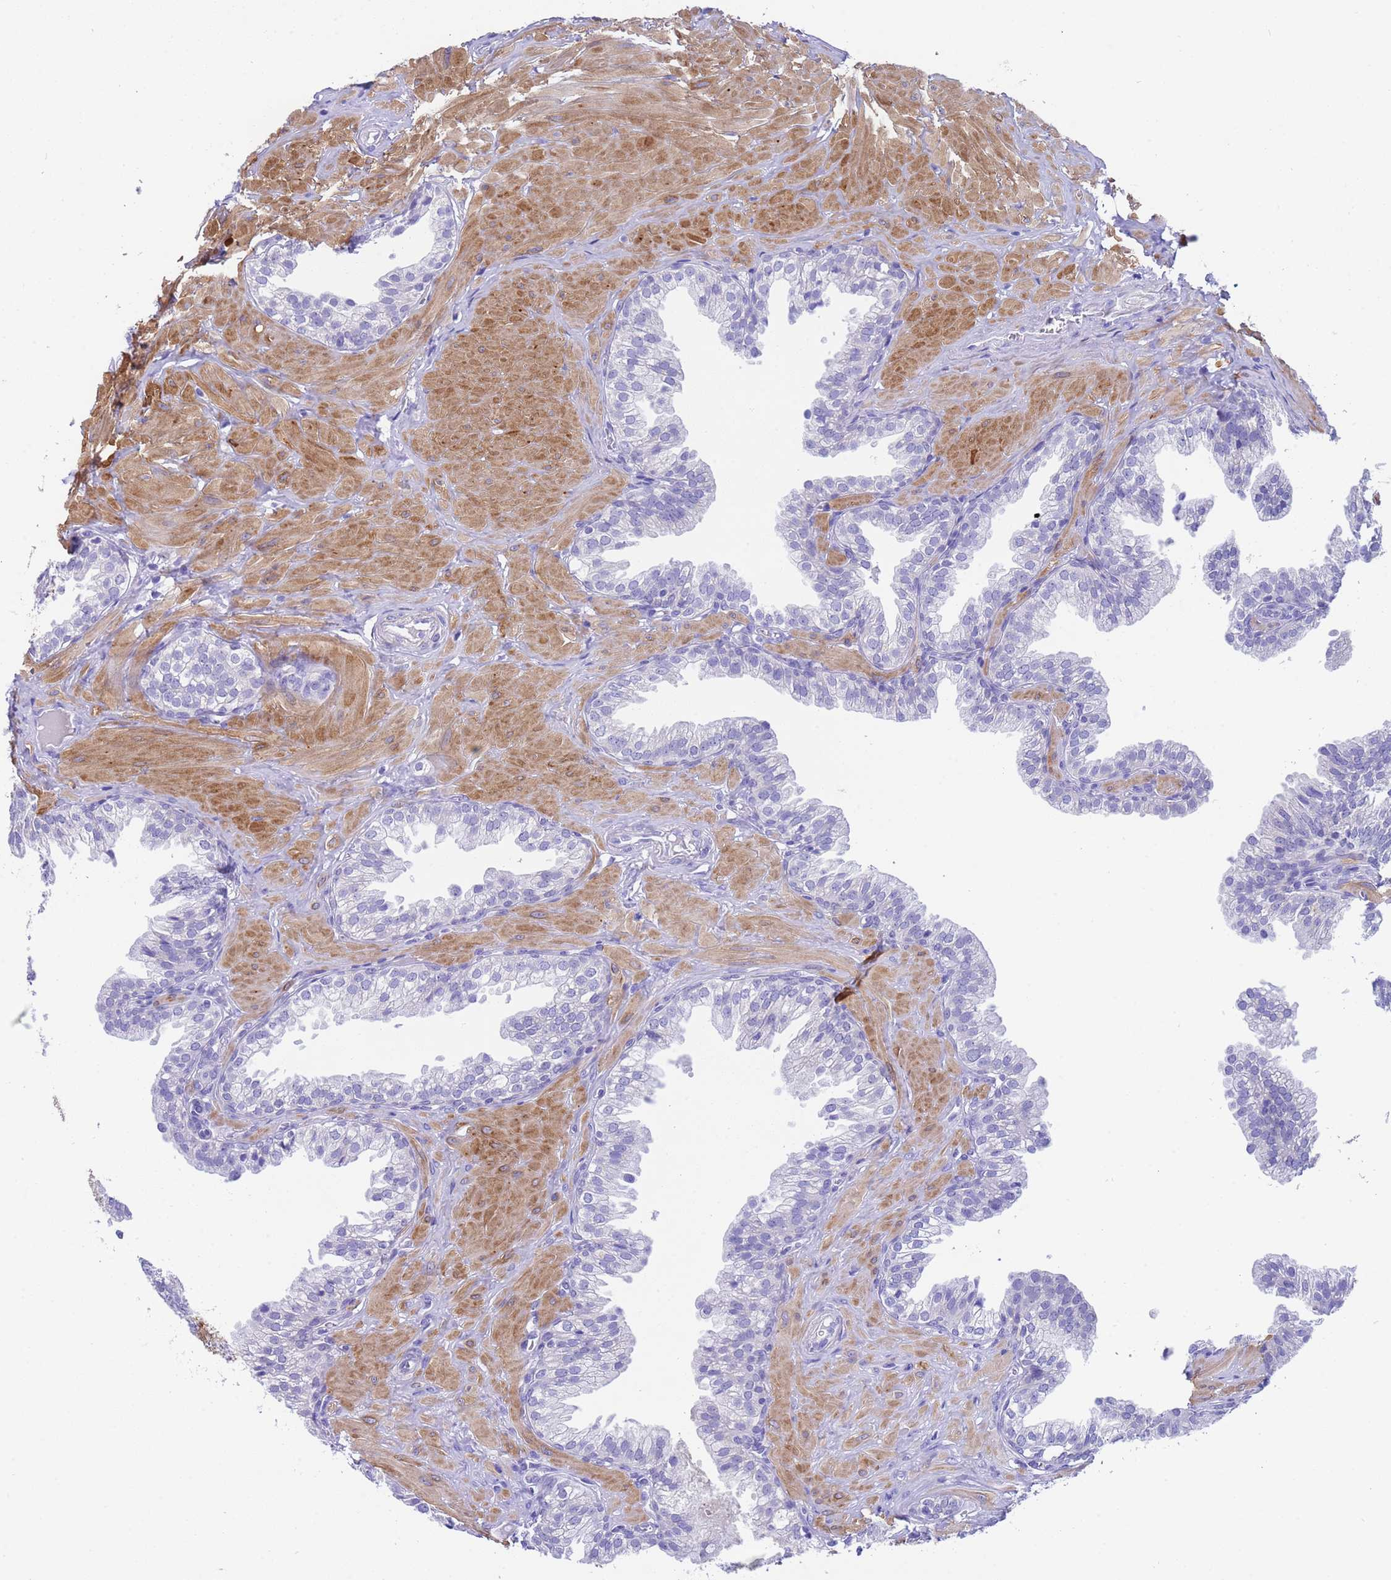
{"staining": {"intensity": "negative", "quantity": "none", "location": "none"}, "tissue": "prostate", "cell_type": "Glandular cells", "image_type": "normal", "snomed": [{"axis": "morphology", "description": "Normal tissue, NOS"}, {"axis": "topography", "description": "Prostate"}, {"axis": "topography", "description": "Peripheral nerve tissue"}], "caption": "A photomicrograph of prostate stained for a protein reveals no brown staining in glandular cells. Nuclei are stained in blue.", "gene": "USP38", "patient": {"sex": "male", "age": 55}}